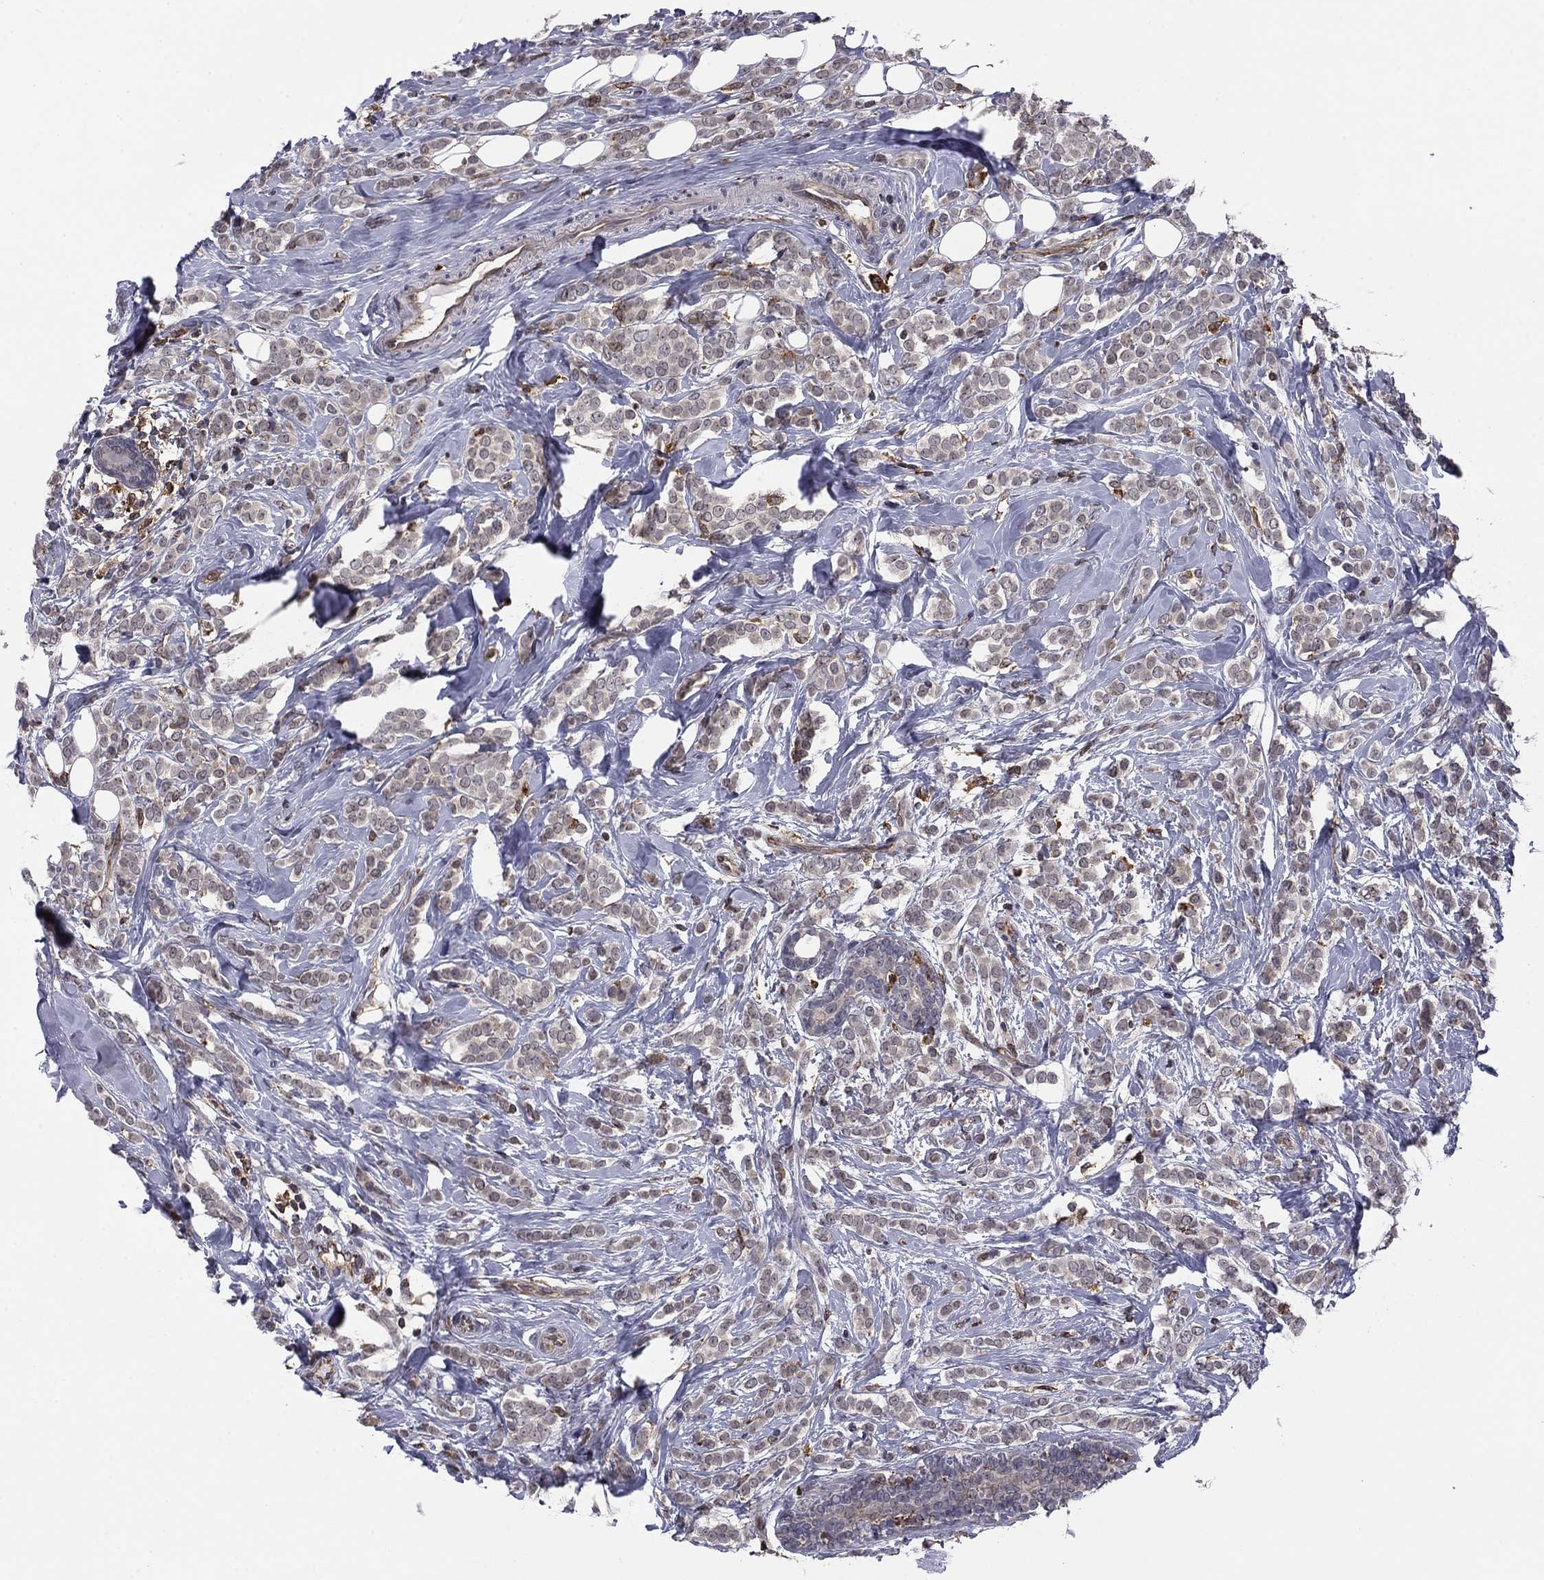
{"staining": {"intensity": "negative", "quantity": "none", "location": "none"}, "tissue": "breast cancer", "cell_type": "Tumor cells", "image_type": "cancer", "snomed": [{"axis": "morphology", "description": "Lobular carcinoma"}, {"axis": "topography", "description": "Breast"}], "caption": "Protein analysis of breast lobular carcinoma reveals no significant positivity in tumor cells.", "gene": "PLCB2", "patient": {"sex": "female", "age": 49}}